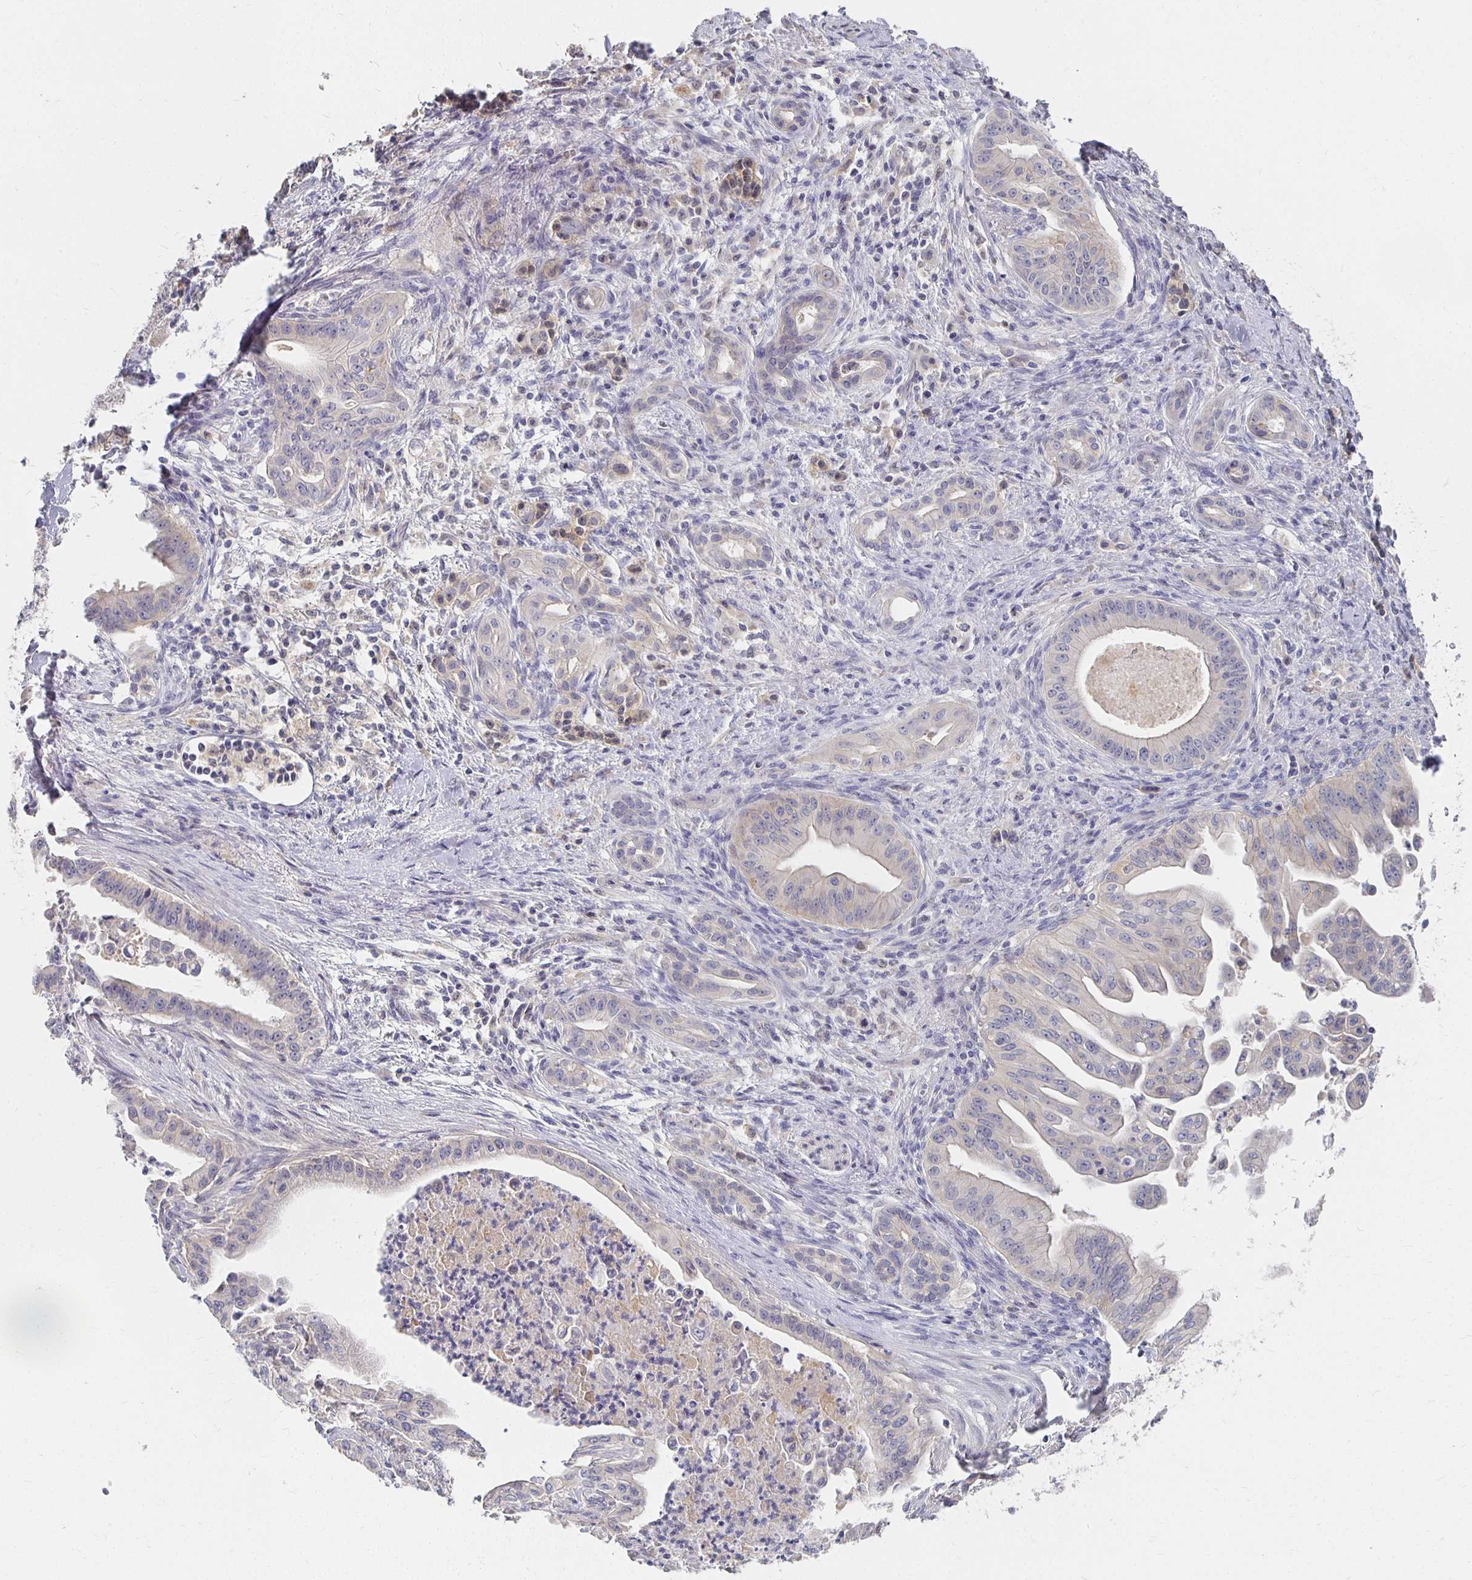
{"staining": {"intensity": "negative", "quantity": "none", "location": "none"}, "tissue": "pancreatic cancer", "cell_type": "Tumor cells", "image_type": "cancer", "snomed": [{"axis": "morphology", "description": "Adenocarcinoma, NOS"}, {"axis": "topography", "description": "Pancreas"}], "caption": "High magnification brightfield microscopy of pancreatic cancer (adenocarcinoma) stained with DAB (3,3'-diaminobenzidine) (brown) and counterstained with hematoxylin (blue): tumor cells show no significant positivity.", "gene": "FKRP", "patient": {"sex": "male", "age": 58}}